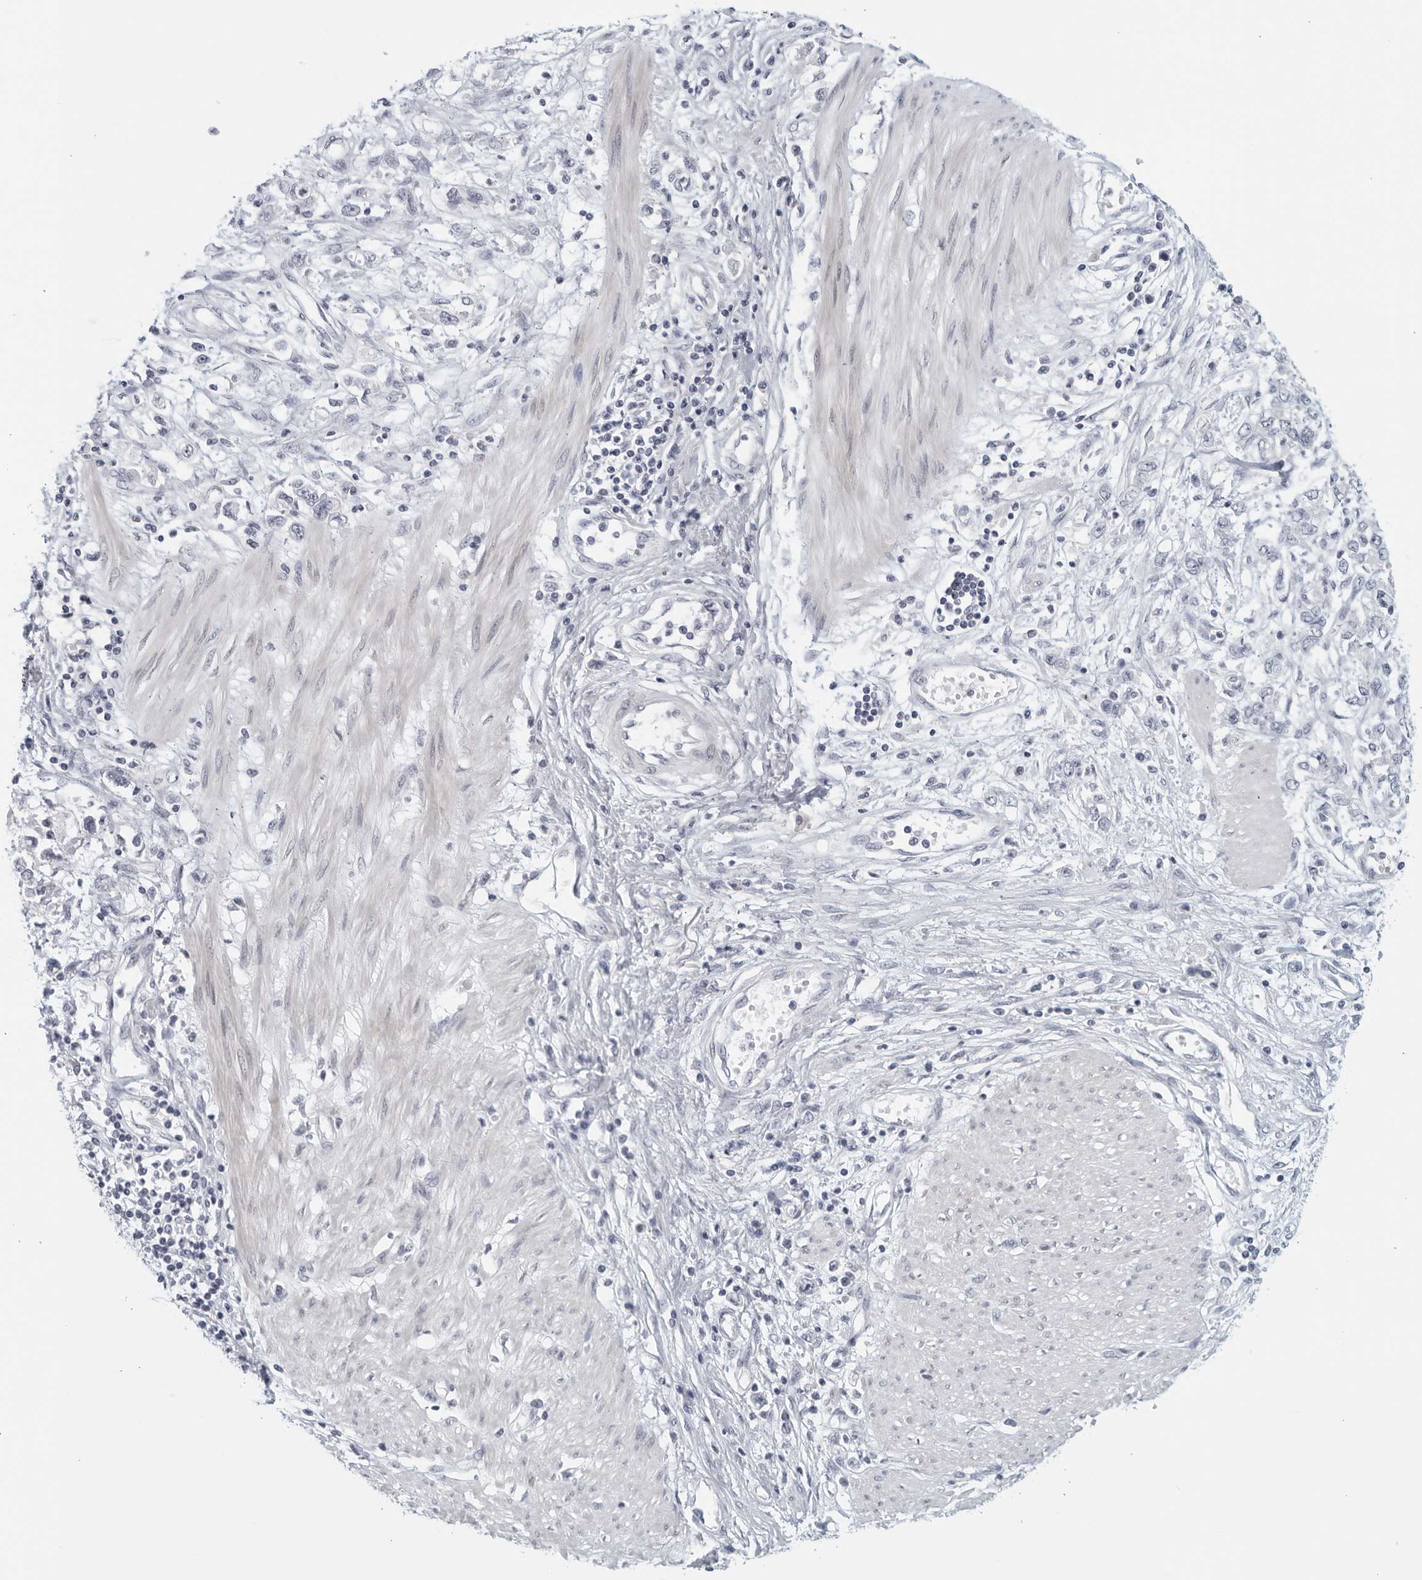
{"staining": {"intensity": "negative", "quantity": "none", "location": "none"}, "tissue": "stomach cancer", "cell_type": "Tumor cells", "image_type": "cancer", "snomed": [{"axis": "morphology", "description": "Adenocarcinoma, NOS"}, {"axis": "topography", "description": "Stomach"}], "caption": "Stomach adenocarcinoma was stained to show a protein in brown. There is no significant positivity in tumor cells.", "gene": "MATN1", "patient": {"sex": "female", "age": 76}}